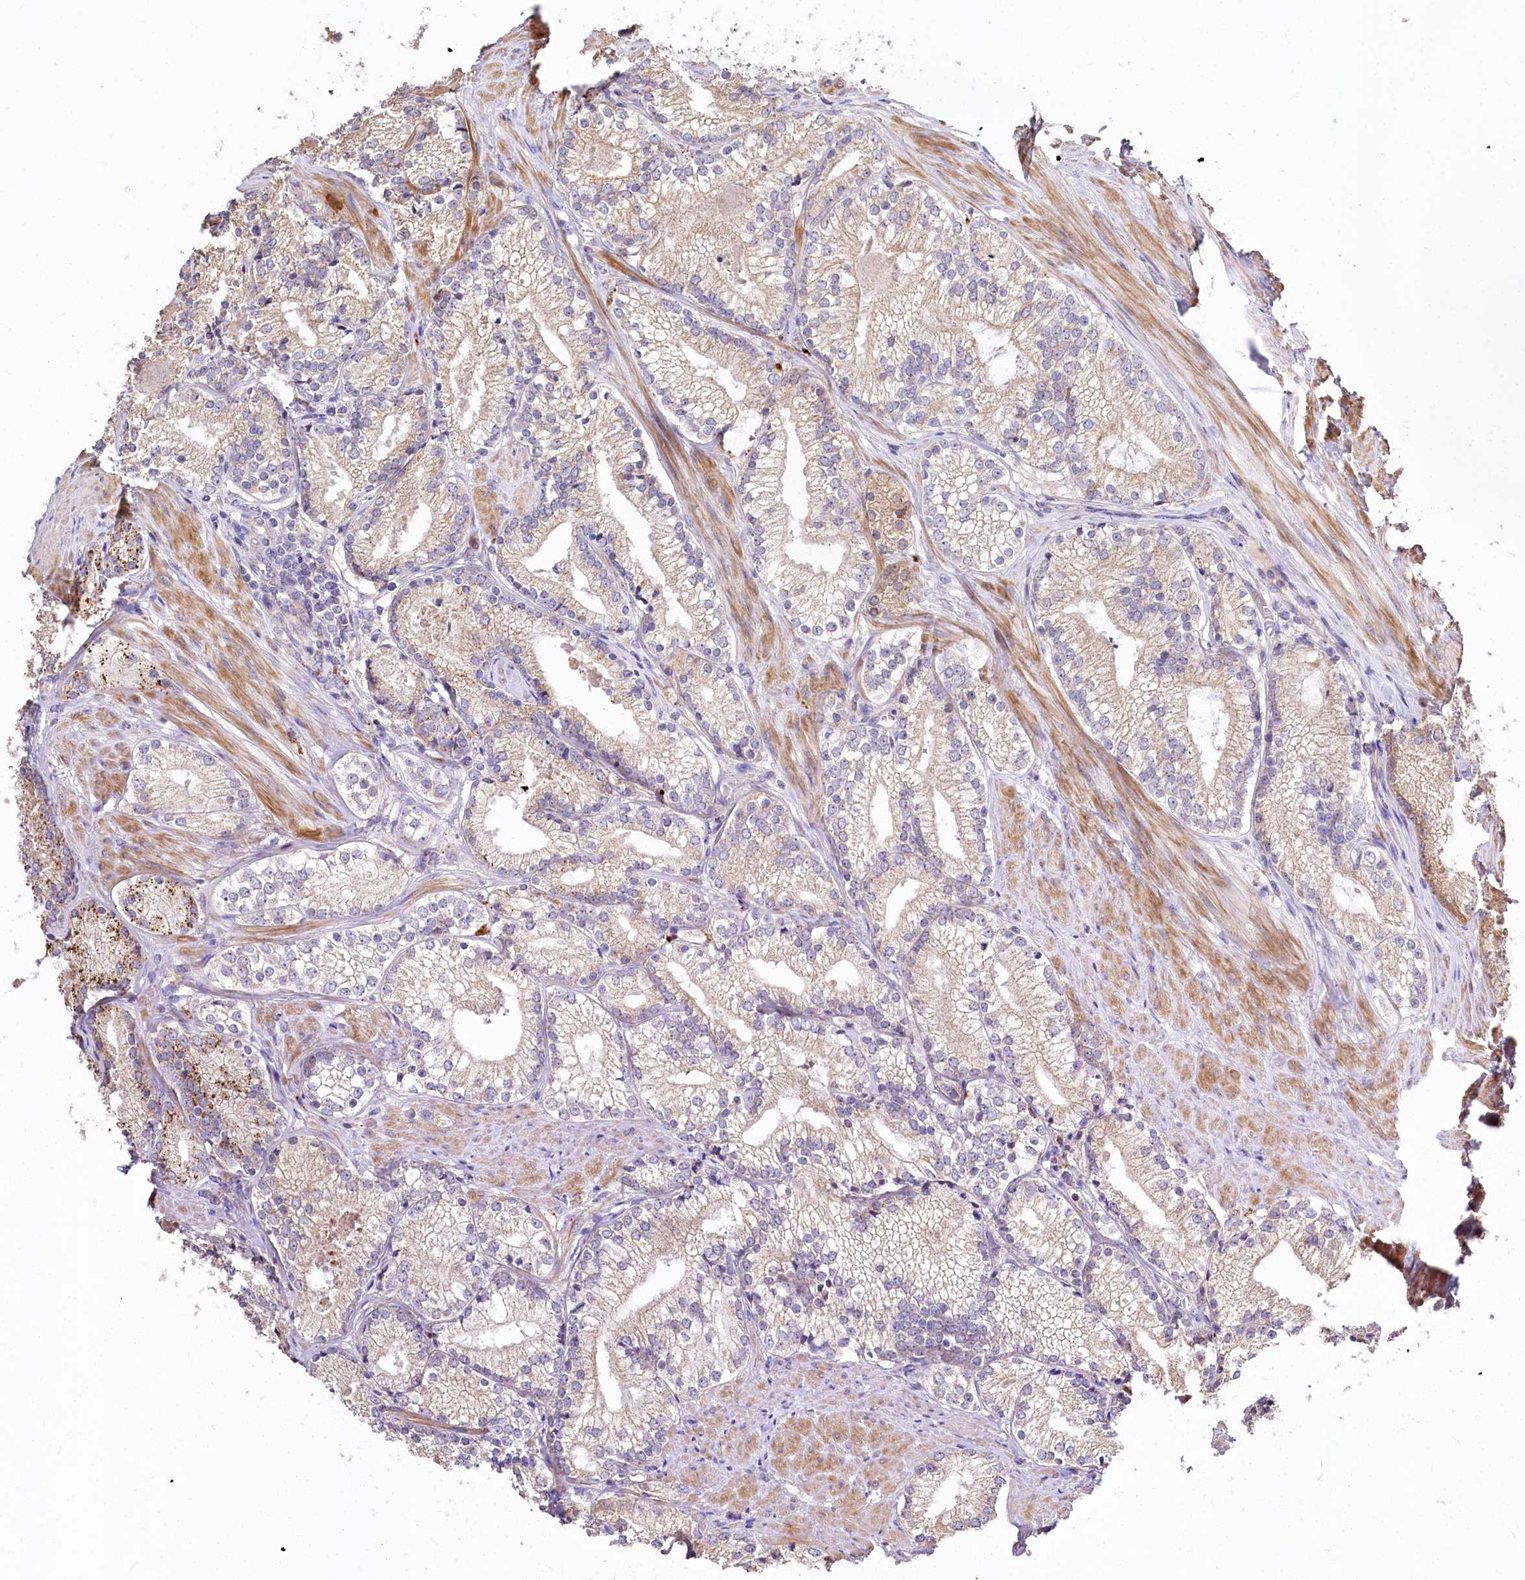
{"staining": {"intensity": "moderate", "quantity": "25%-75%", "location": "cytoplasmic/membranous"}, "tissue": "prostate cancer", "cell_type": "Tumor cells", "image_type": "cancer", "snomed": [{"axis": "morphology", "description": "Adenocarcinoma, High grade"}, {"axis": "topography", "description": "Prostate"}], "caption": "Immunohistochemistry (DAB (3,3'-diaminobenzidine)) staining of high-grade adenocarcinoma (prostate) reveals moderate cytoplasmic/membranous protein positivity in approximately 25%-75% of tumor cells.", "gene": "PTER", "patient": {"sex": "male", "age": 66}}